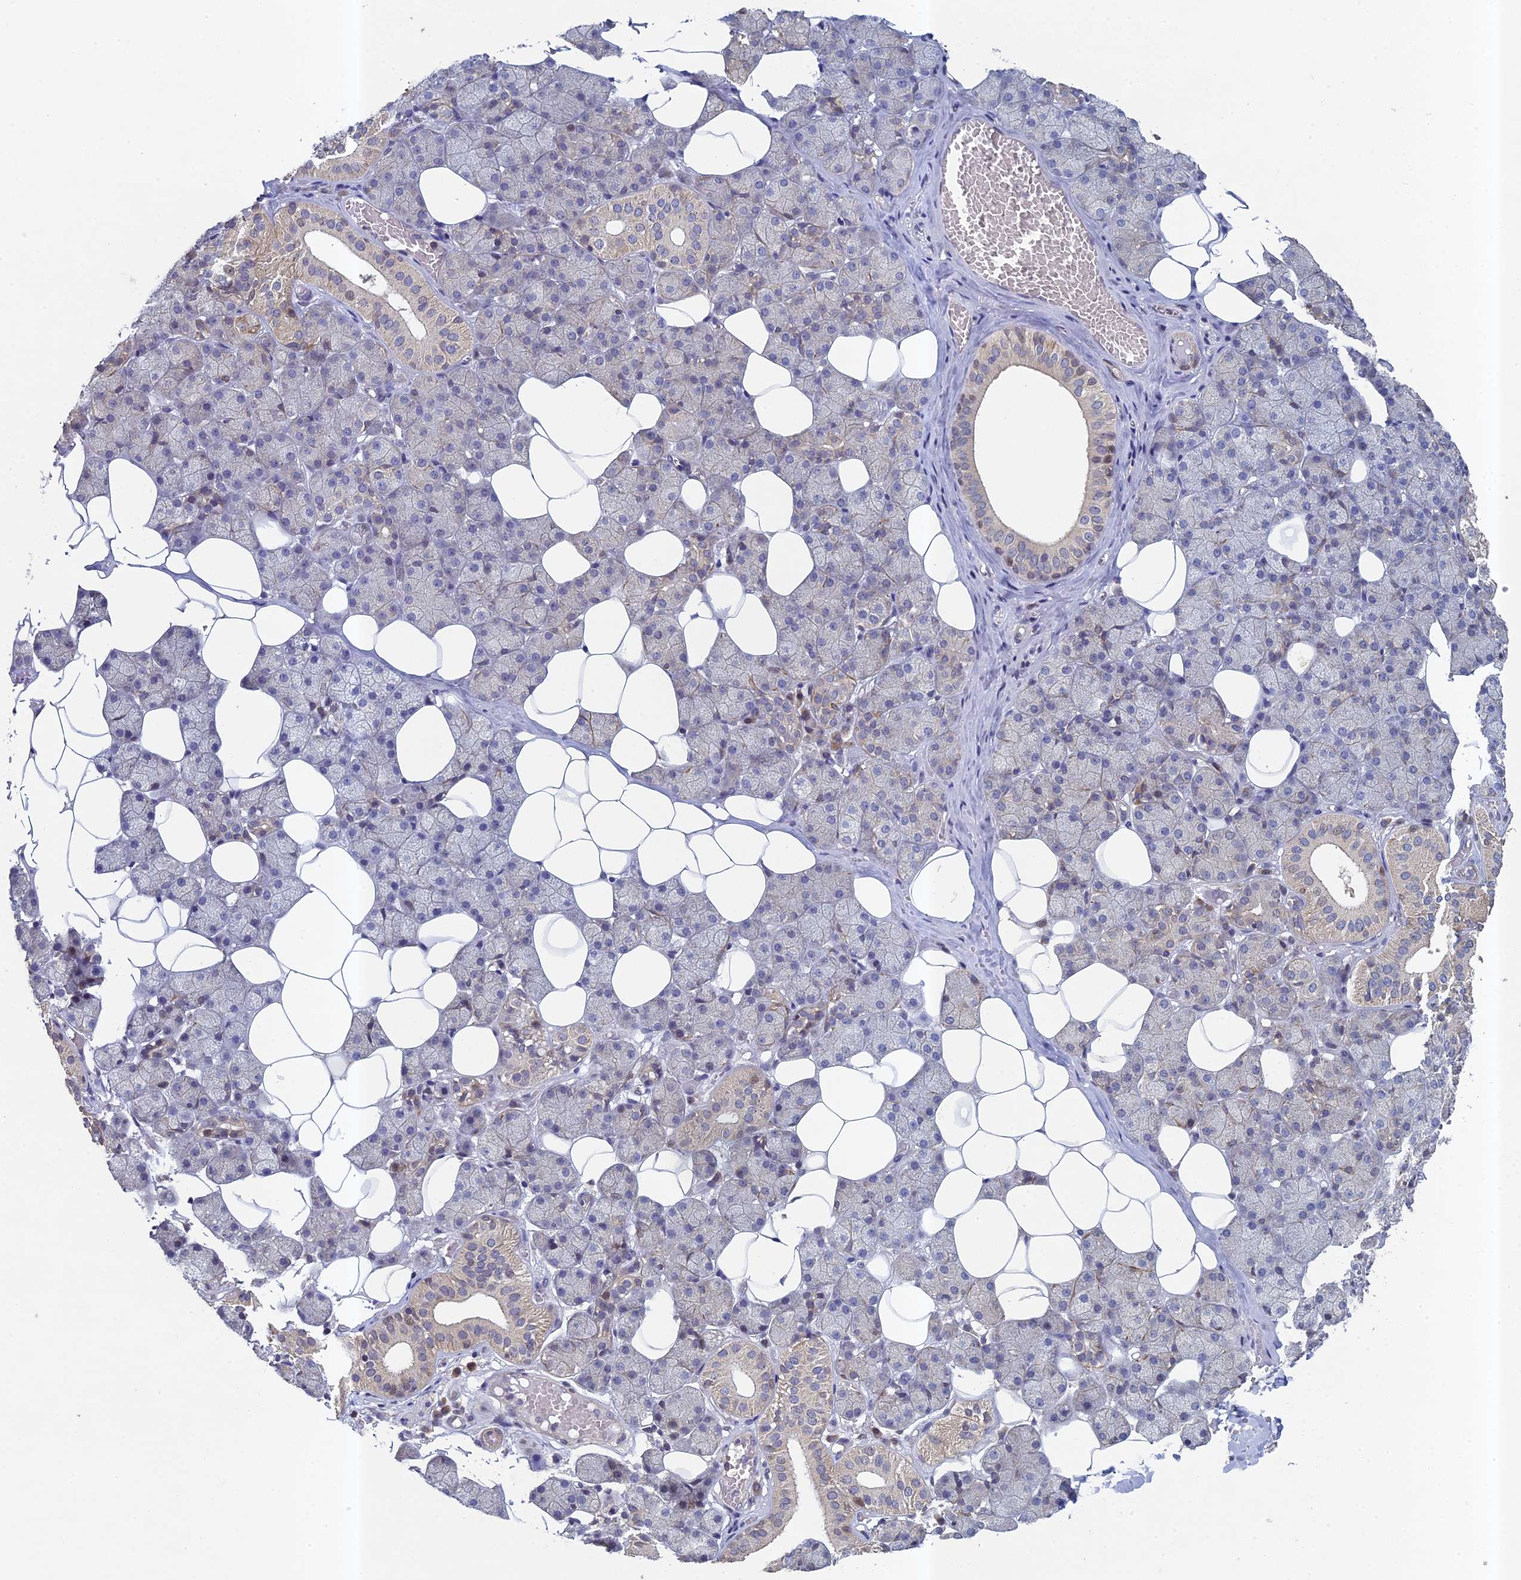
{"staining": {"intensity": "weak", "quantity": "<25%", "location": "cytoplasmic/membranous"}, "tissue": "salivary gland", "cell_type": "Glandular cells", "image_type": "normal", "snomed": [{"axis": "morphology", "description": "Normal tissue, NOS"}, {"axis": "topography", "description": "Salivary gland"}], "caption": "Photomicrograph shows no protein expression in glandular cells of normal salivary gland. The staining was performed using DAB to visualize the protein expression in brown, while the nuclei were stained in blue with hematoxylin (Magnification: 20x).", "gene": "DIXDC1", "patient": {"sex": "female", "age": 33}}